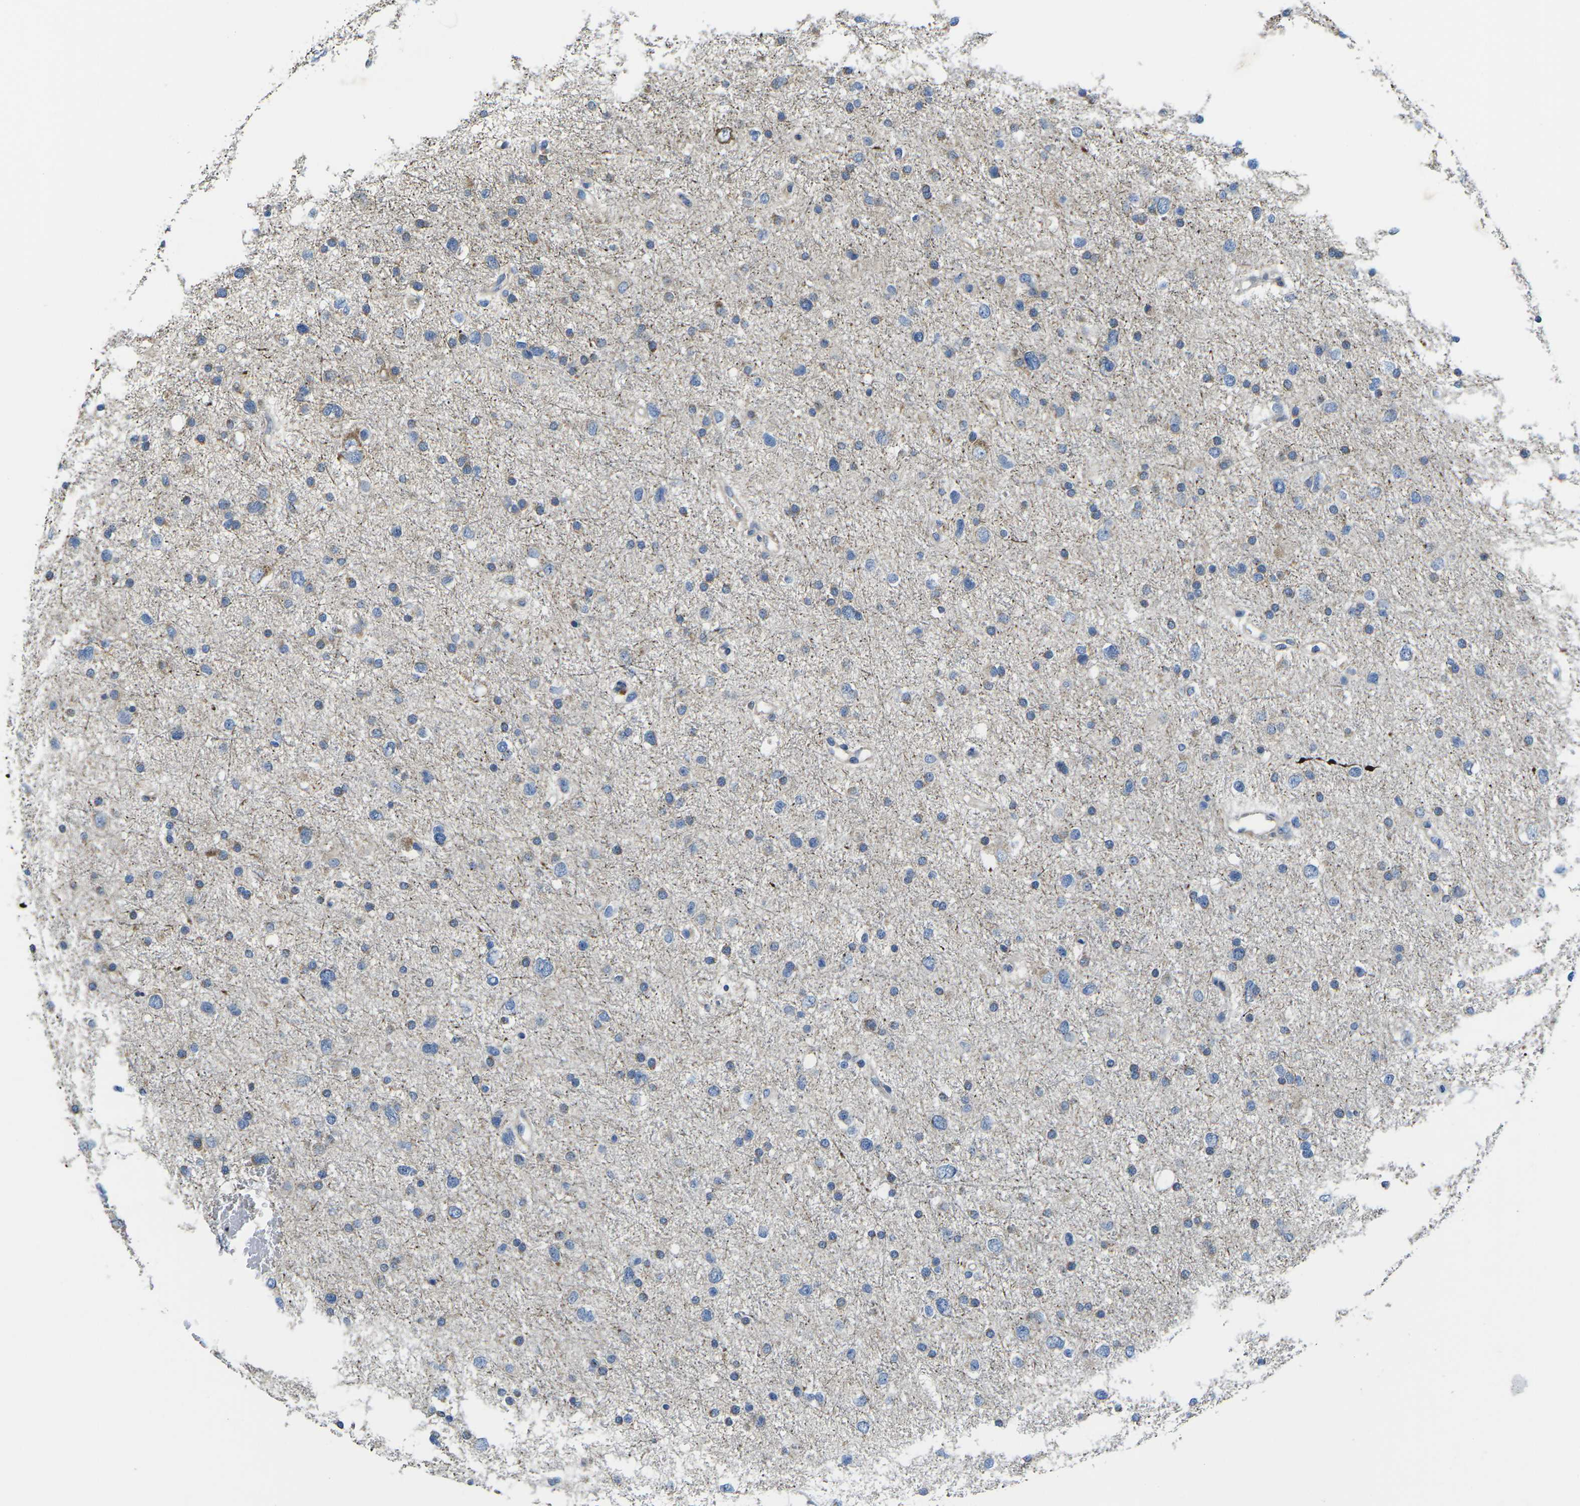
{"staining": {"intensity": "negative", "quantity": "none", "location": "none"}, "tissue": "glioma", "cell_type": "Tumor cells", "image_type": "cancer", "snomed": [{"axis": "morphology", "description": "Glioma, malignant, Low grade"}, {"axis": "topography", "description": "Brain"}], "caption": "This is an immunohistochemistry (IHC) photomicrograph of glioma. There is no staining in tumor cells.", "gene": "TMEFF2", "patient": {"sex": "female", "age": 37}}